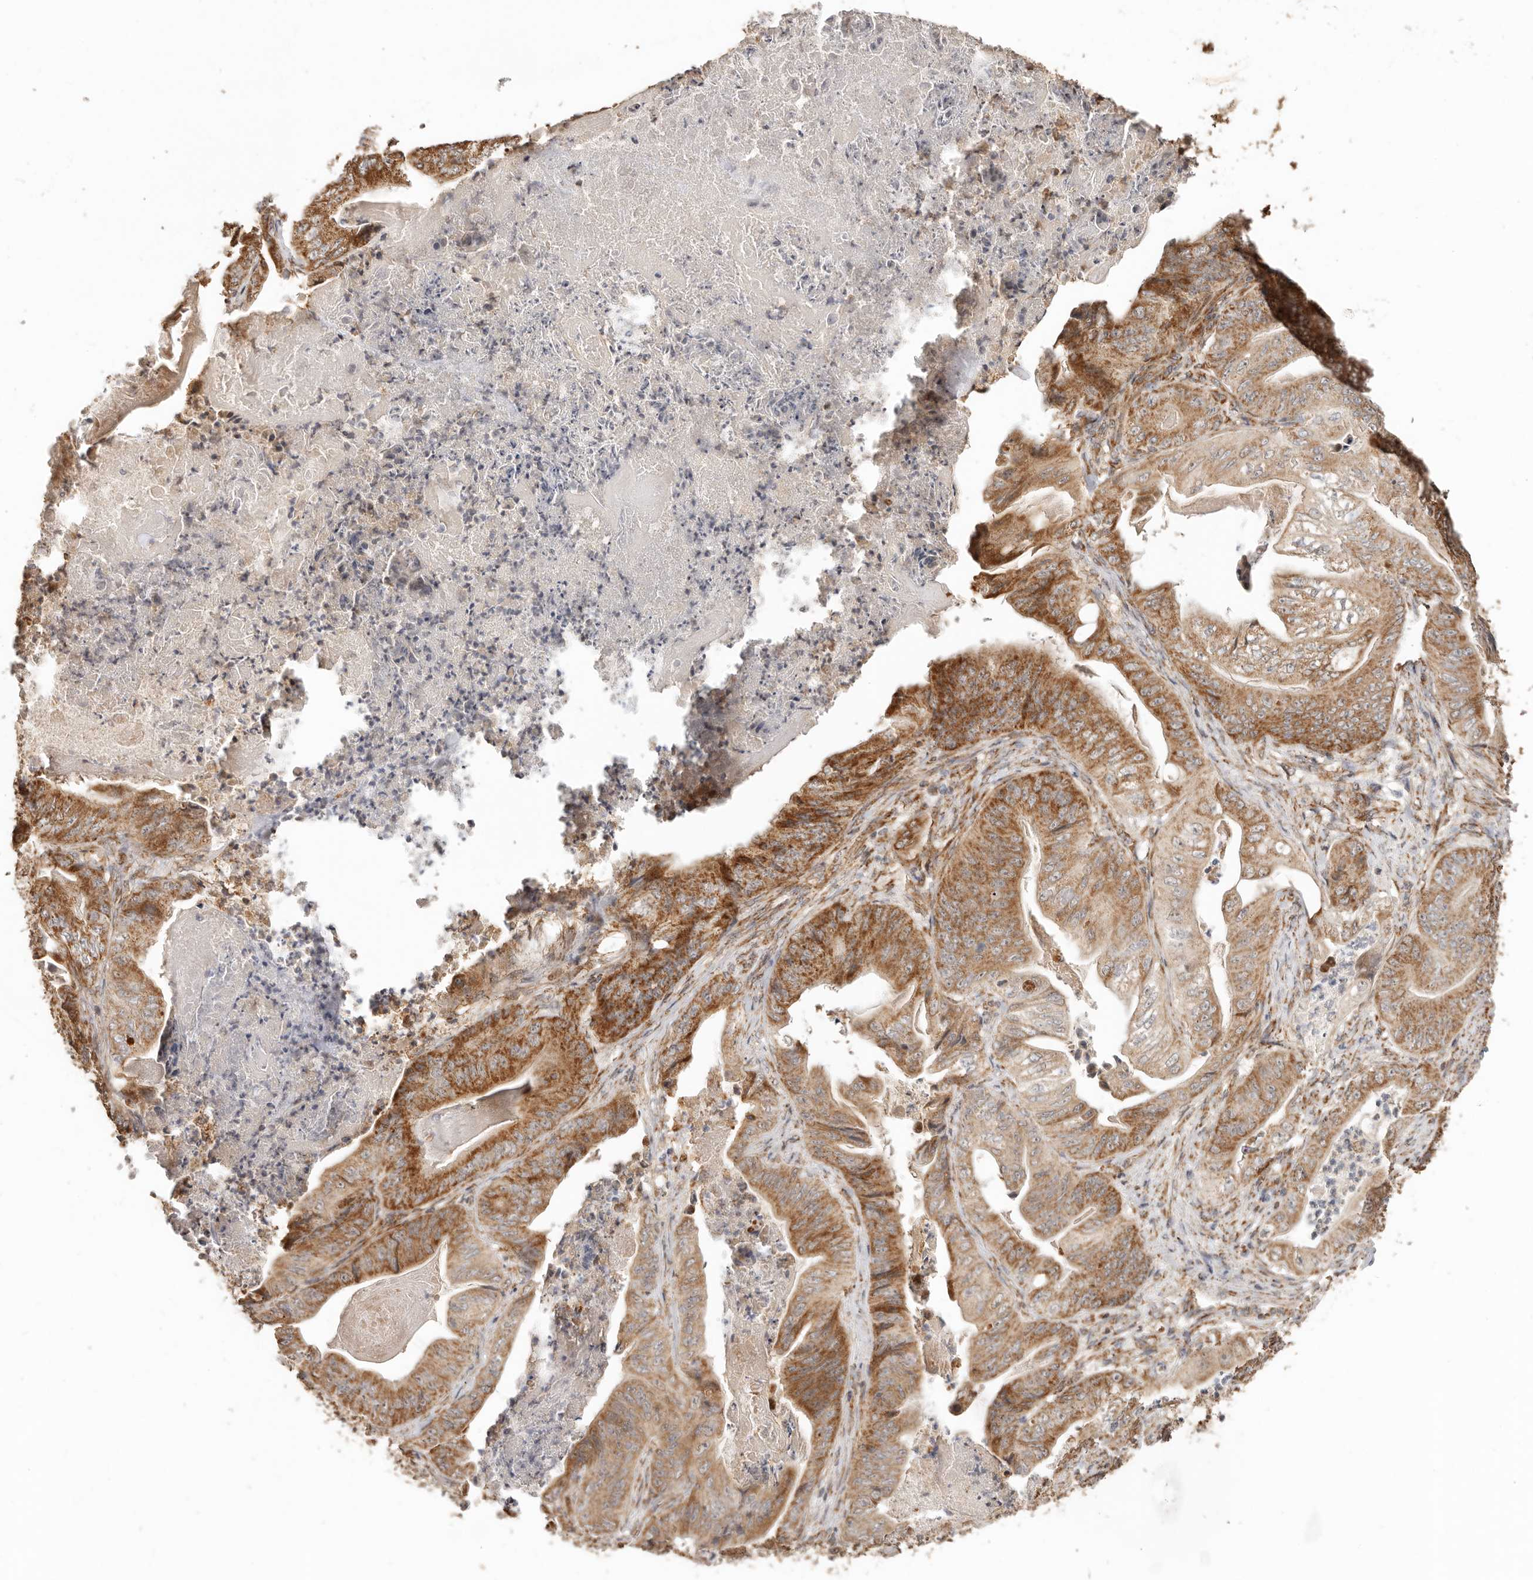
{"staining": {"intensity": "moderate", "quantity": ">75%", "location": "cytoplasmic/membranous"}, "tissue": "stomach cancer", "cell_type": "Tumor cells", "image_type": "cancer", "snomed": [{"axis": "morphology", "description": "Adenocarcinoma, NOS"}, {"axis": "topography", "description": "Stomach"}], "caption": "IHC of stomach cancer demonstrates medium levels of moderate cytoplasmic/membranous staining in approximately >75% of tumor cells.", "gene": "NDUFB11", "patient": {"sex": "female", "age": 73}}